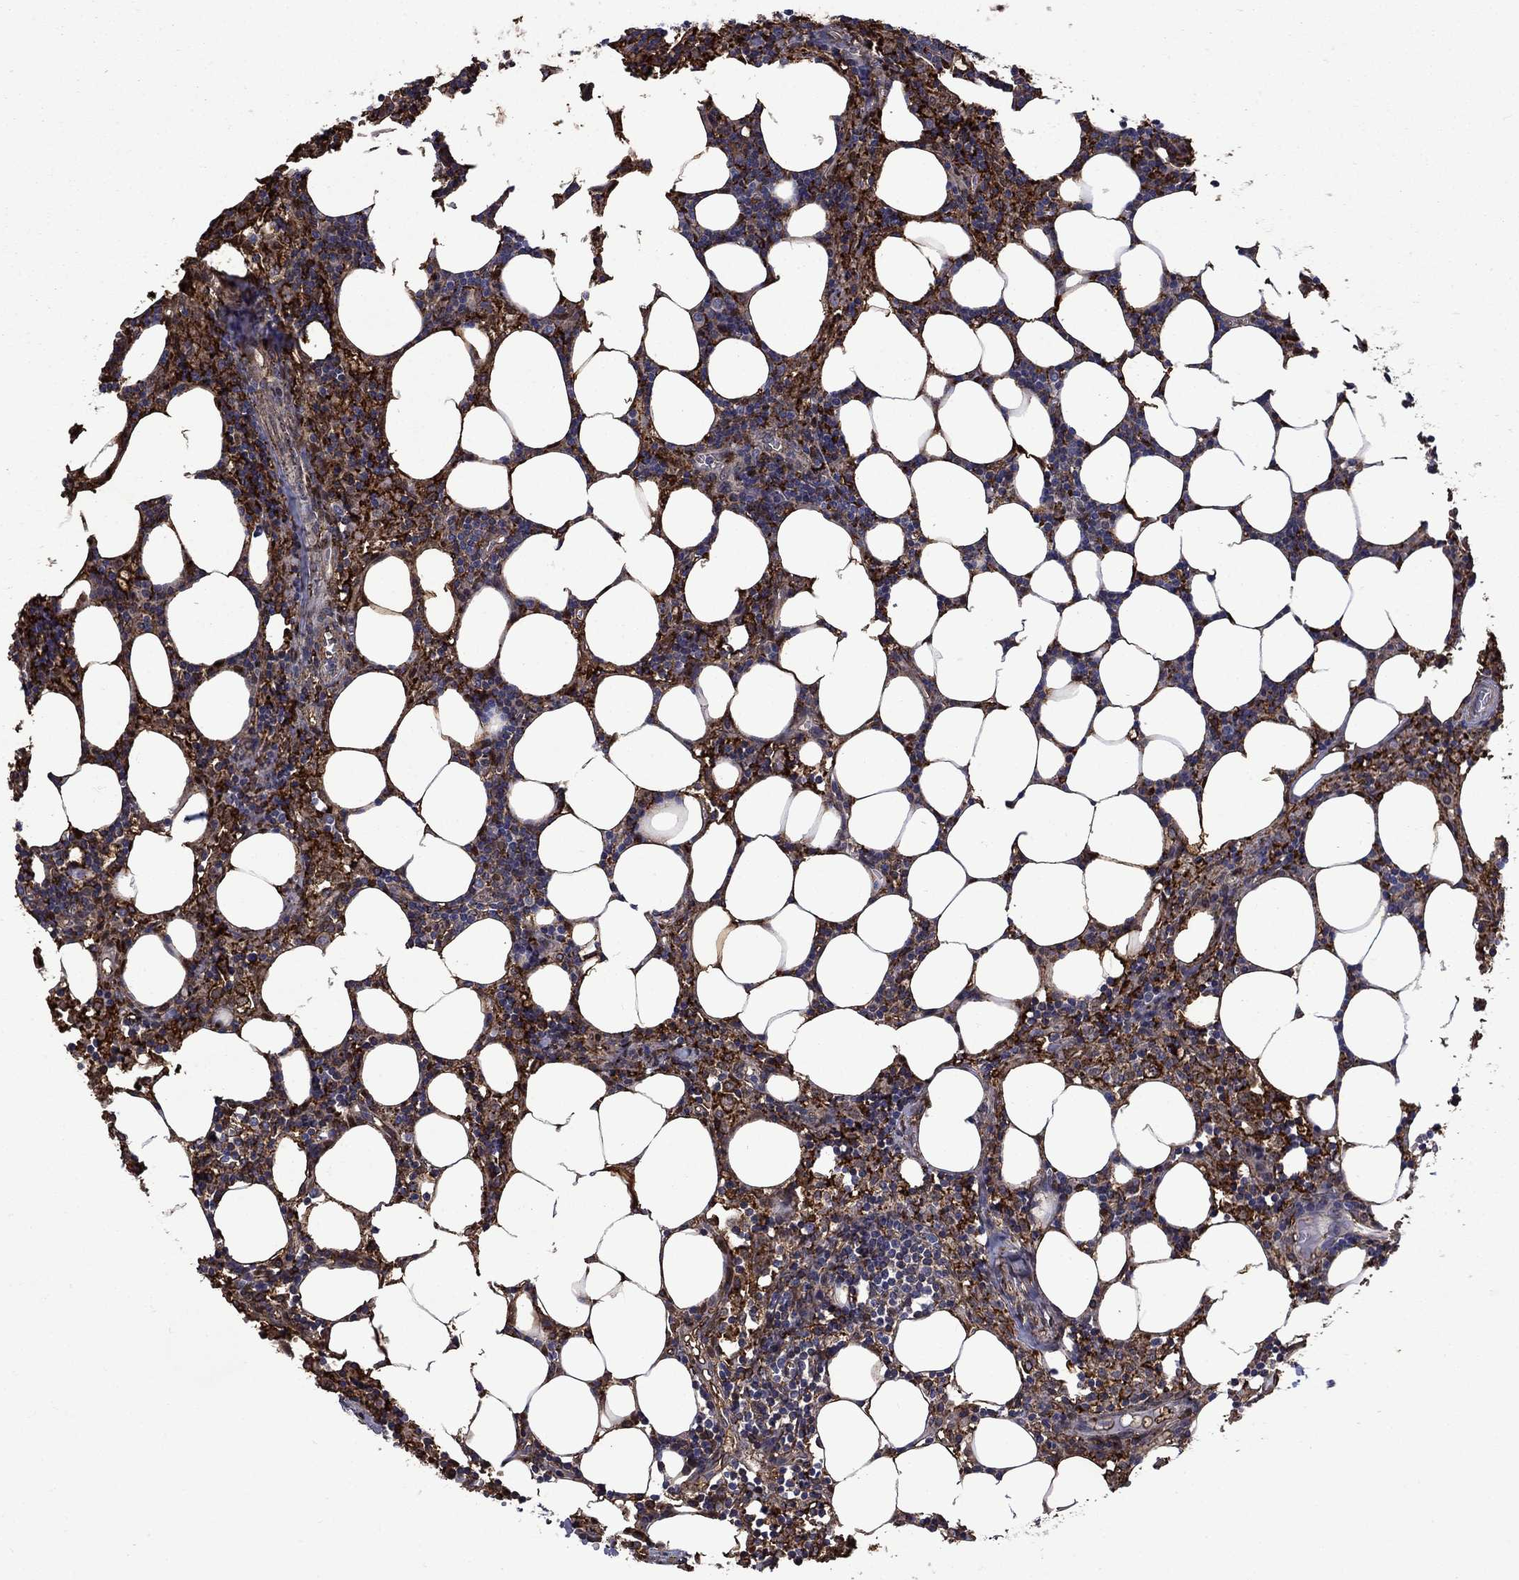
{"staining": {"intensity": "moderate", "quantity": "<25%", "location": "cytoplasmic/membranous"}, "tissue": "lymph node", "cell_type": "Germinal center cells", "image_type": "normal", "snomed": [{"axis": "morphology", "description": "Normal tissue, NOS"}, {"axis": "topography", "description": "Lymph node"}], "caption": "Germinal center cells show low levels of moderate cytoplasmic/membranous positivity in about <25% of cells in normal lymph node. (DAB (3,3'-diaminobenzidine) IHC with brightfield microscopy, high magnification).", "gene": "PLAU", "patient": {"sex": "female", "age": 52}}